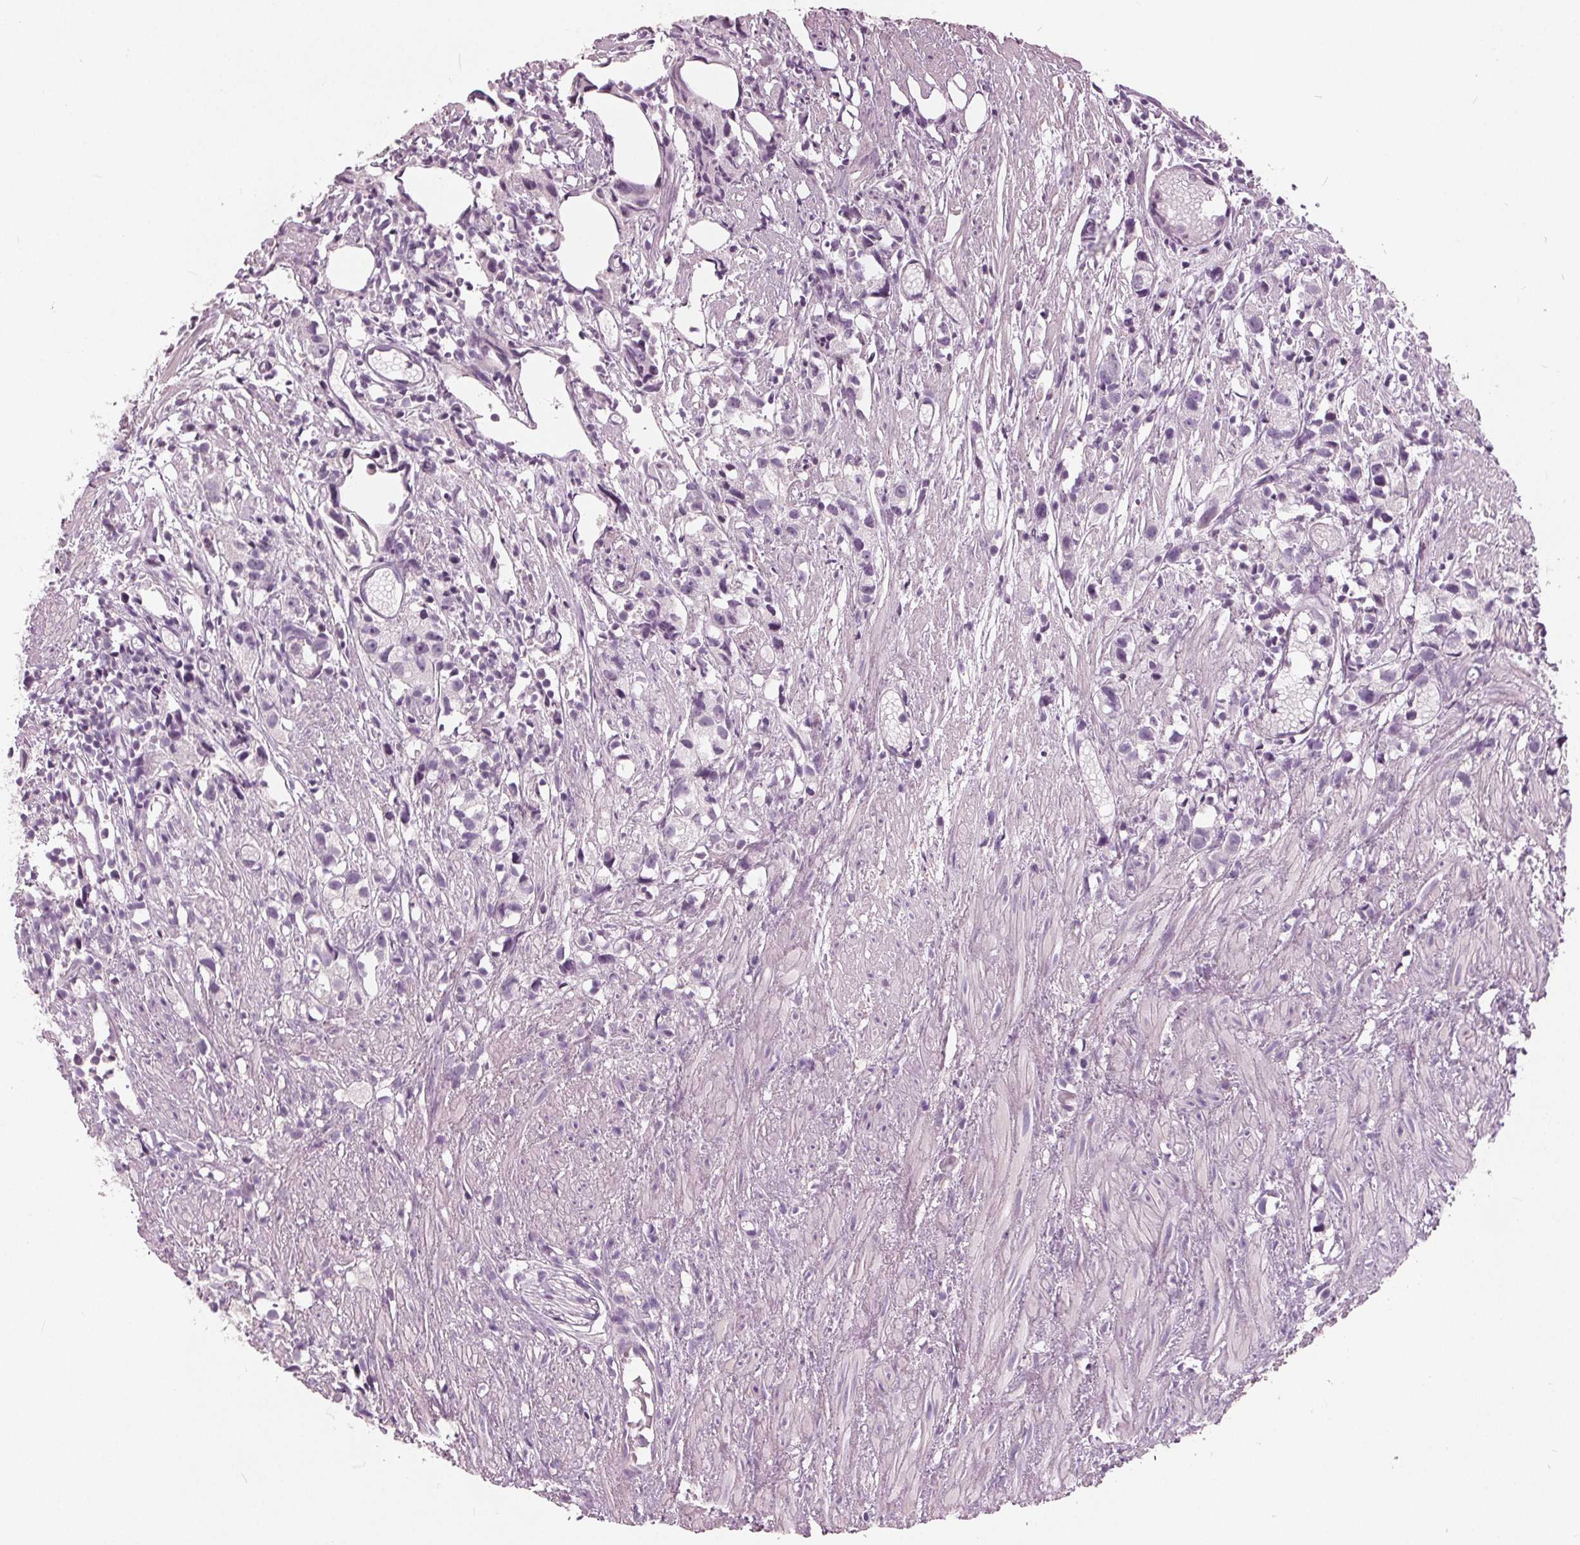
{"staining": {"intensity": "negative", "quantity": "none", "location": "none"}, "tissue": "prostate cancer", "cell_type": "Tumor cells", "image_type": "cancer", "snomed": [{"axis": "morphology", "description": "Adenocarcinoma, High grade"}, {"axis": "topography", "description": "Prostate"}], "caption": "Immunohistochemistry (IHC) of high-grade adenocarcinoma (prostate) exhibits no staining in tumor cells.", "gene": "TKFC", "patient": {"sex": "male", "age": 68}}